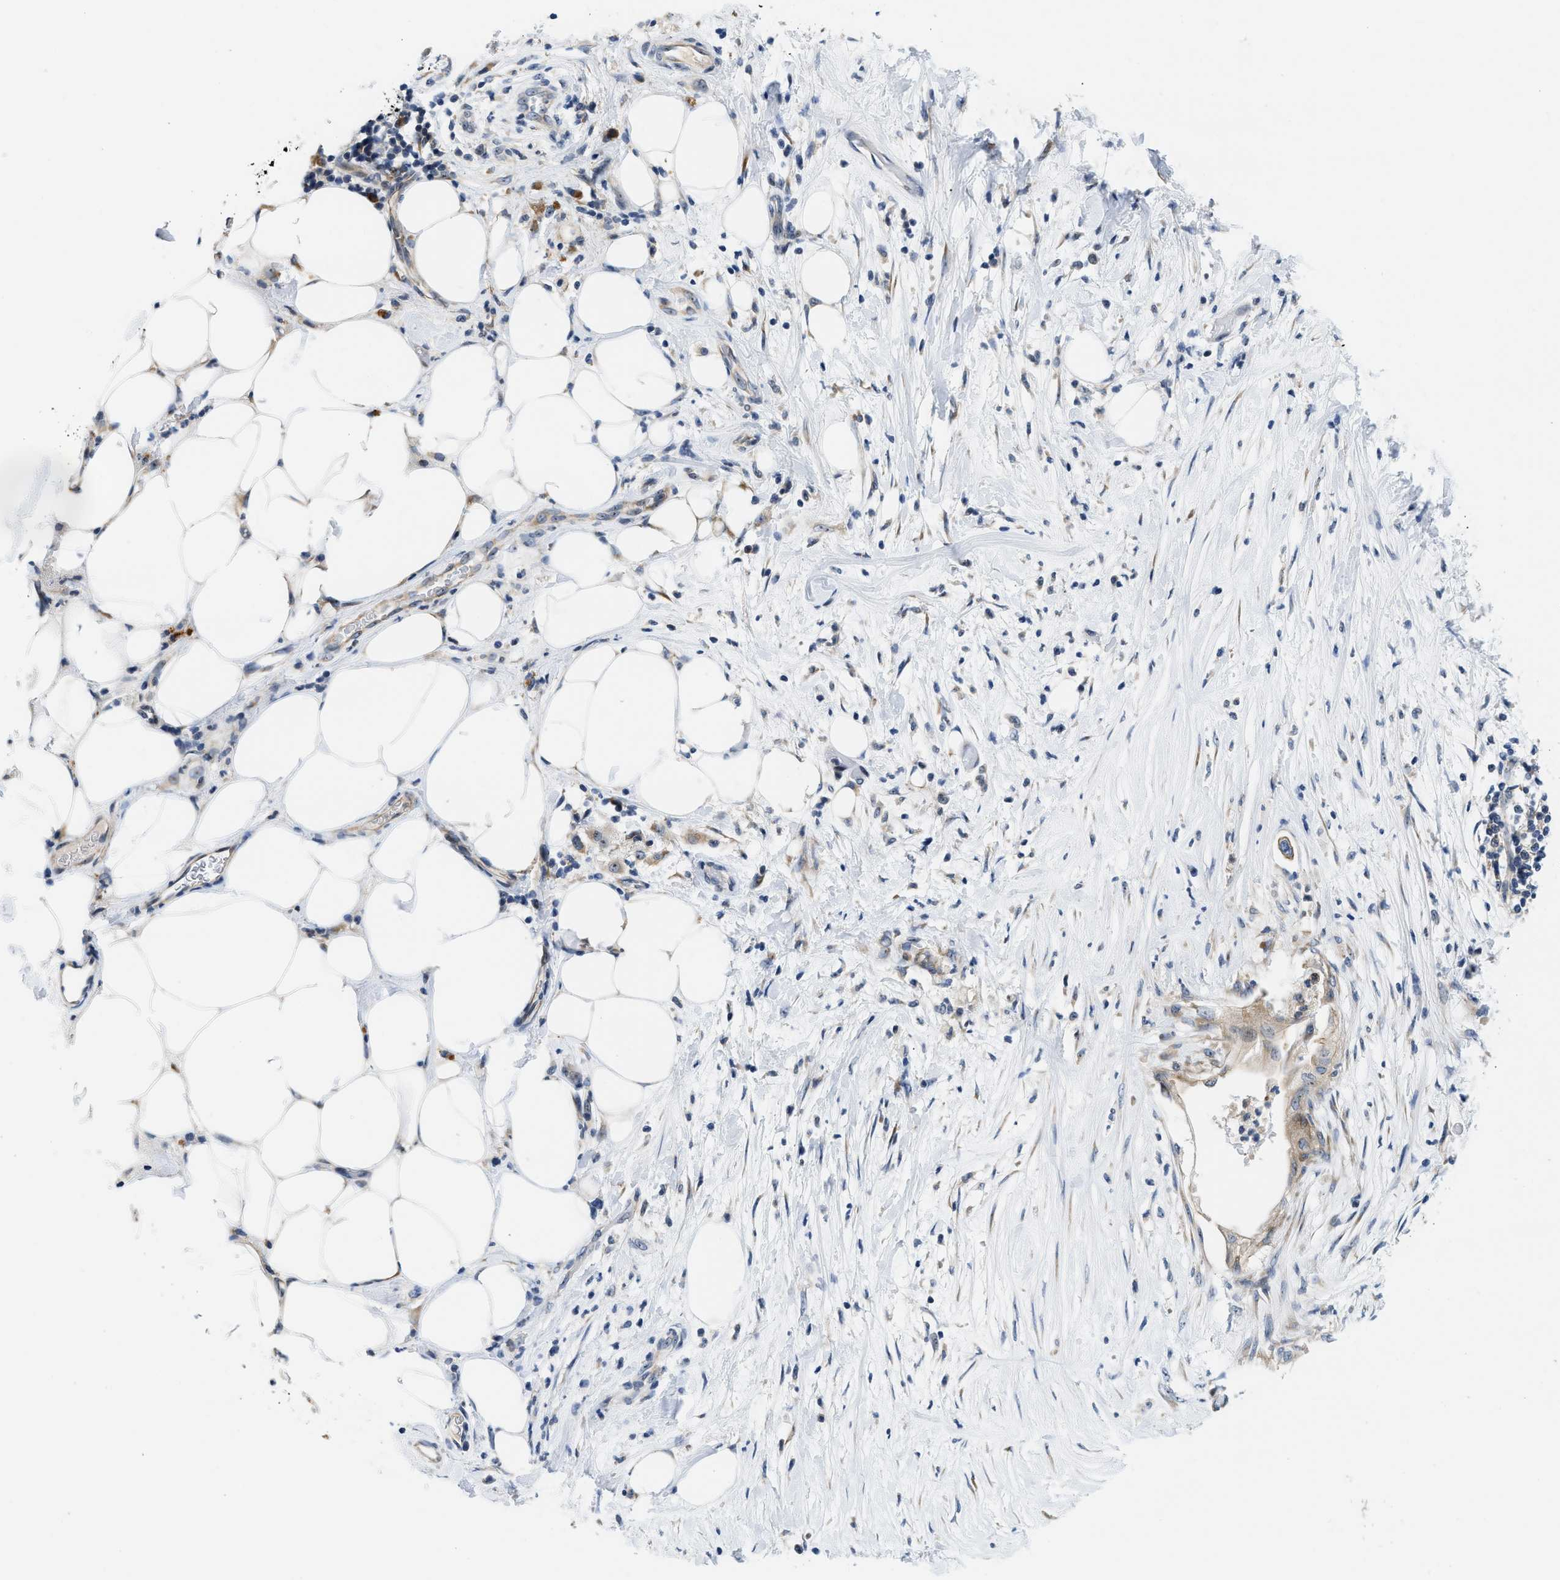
{"staining": {"intensity": "weak", "quantity": "25%-75%", "location": "cytoplasmic/membranous"}, "tissue": "pancreatic cancer", "cell_type": "Tumor cells", "image_type": "cancer", "snomed": [{"axis": "morphology", "description": "Normal tissue, NOS"}, {"axis": "morphology", "description": "Adenocarcinoma, NOS"}, {"axis": "topography", "description": "Pancreas"}, {"axis": "topography", "description": "Duodenum"}], "caption": "A brown stain highlights weak cytoplasmic/membranous expression of a protein in human pancreatic adenocarcinoma tumor cells.", "gene": "IKBKE", "patient": {"sex": "female", "age": 60}}